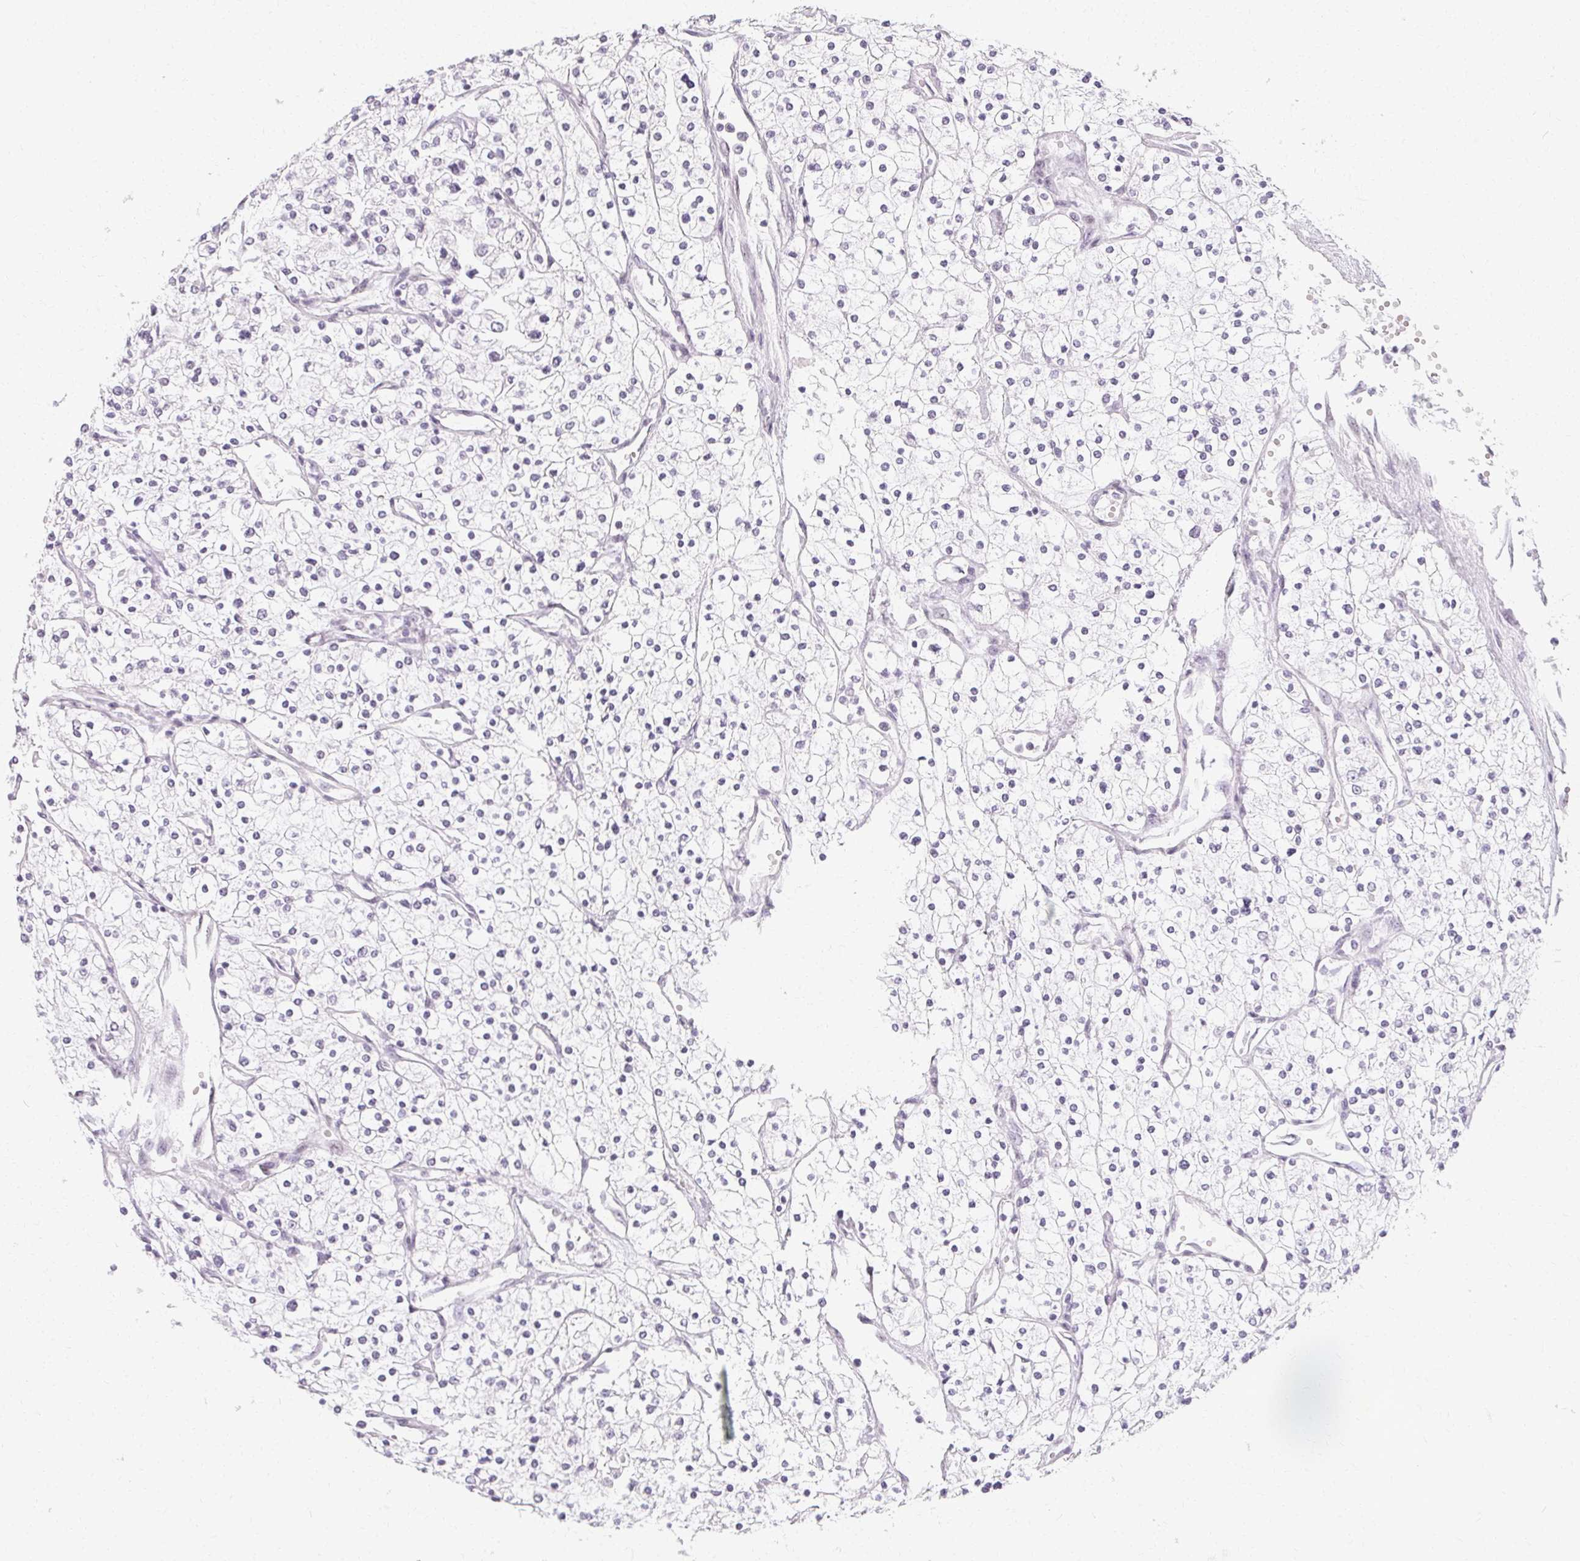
{"staining": {"intensity": "negative", "quantity": "none", "location": "none"}, "tissue": "renal cancer", "cell_type": "Tumor cells", "image_type": "cancer", "snomed": [{"axis": "morphology", "description": "Adenocarcinoma, NOS"}, {"axis": "topography", "description": "Kidney"}], "caption": "Renal cancer was stained to show a protein in brown. There is no significant positivity in tumor cells. (Brightfield microscopy of DAB immunohistochemistry (IHC) at high magnification).", "gene": "SYNPR", "patient": {"sex": "male", "age": 80}}